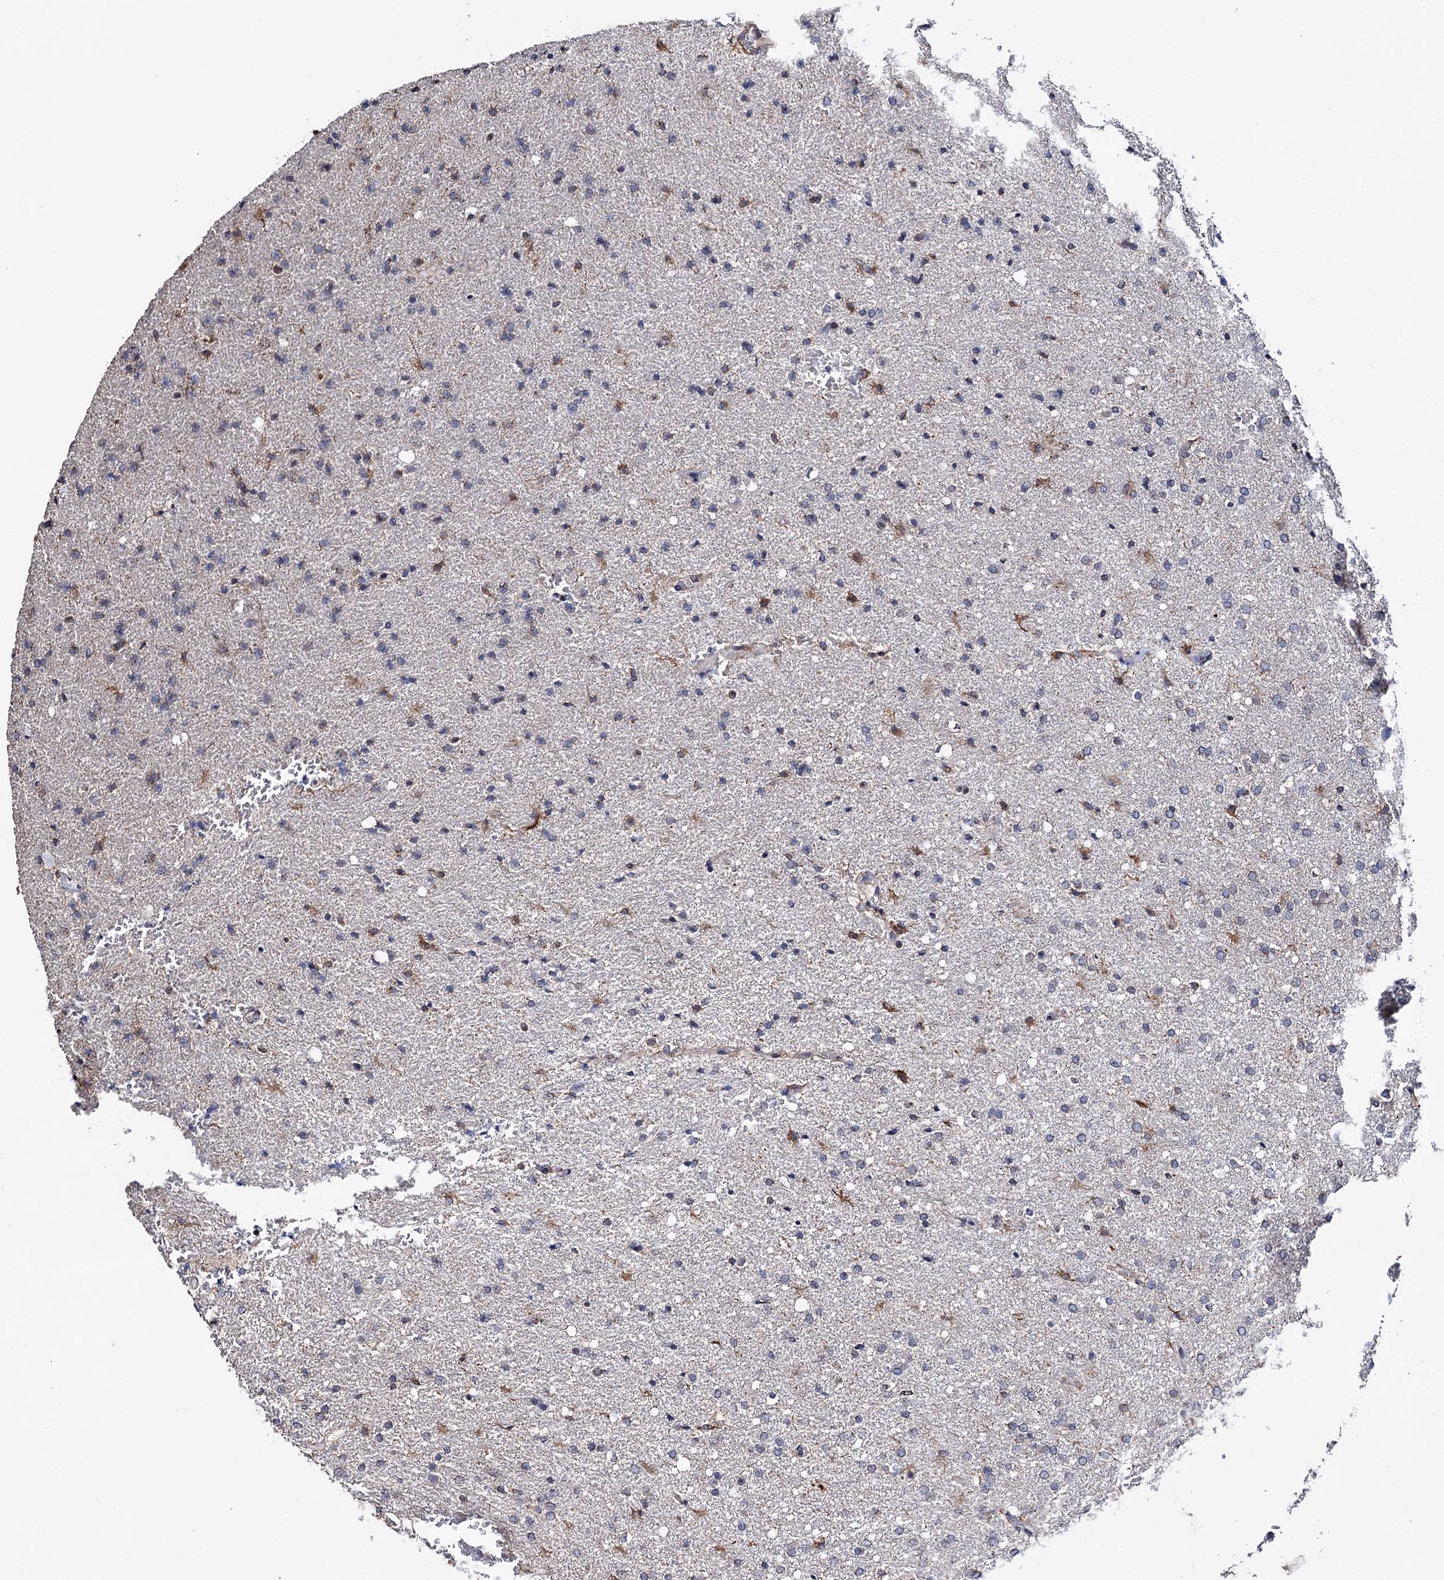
{"staining": {"intensity": "negative", "quantity": "none", "location": "none"}, "tissue": "glioma", "cell_type": "Tumor cells", "image_type": "cancer", "snomed": [{"axis": "morphology", "description": "Glioma, malignant, High grade"}, {"axis": "topography", "description": "Brain"}], "caption": "Malignant glioma (high-grade) was stained to show a protein in brown. There is no significant positivity in tumor cells.", "gene": "CLPB", "patient": {"sex": "male", "age": 72}}